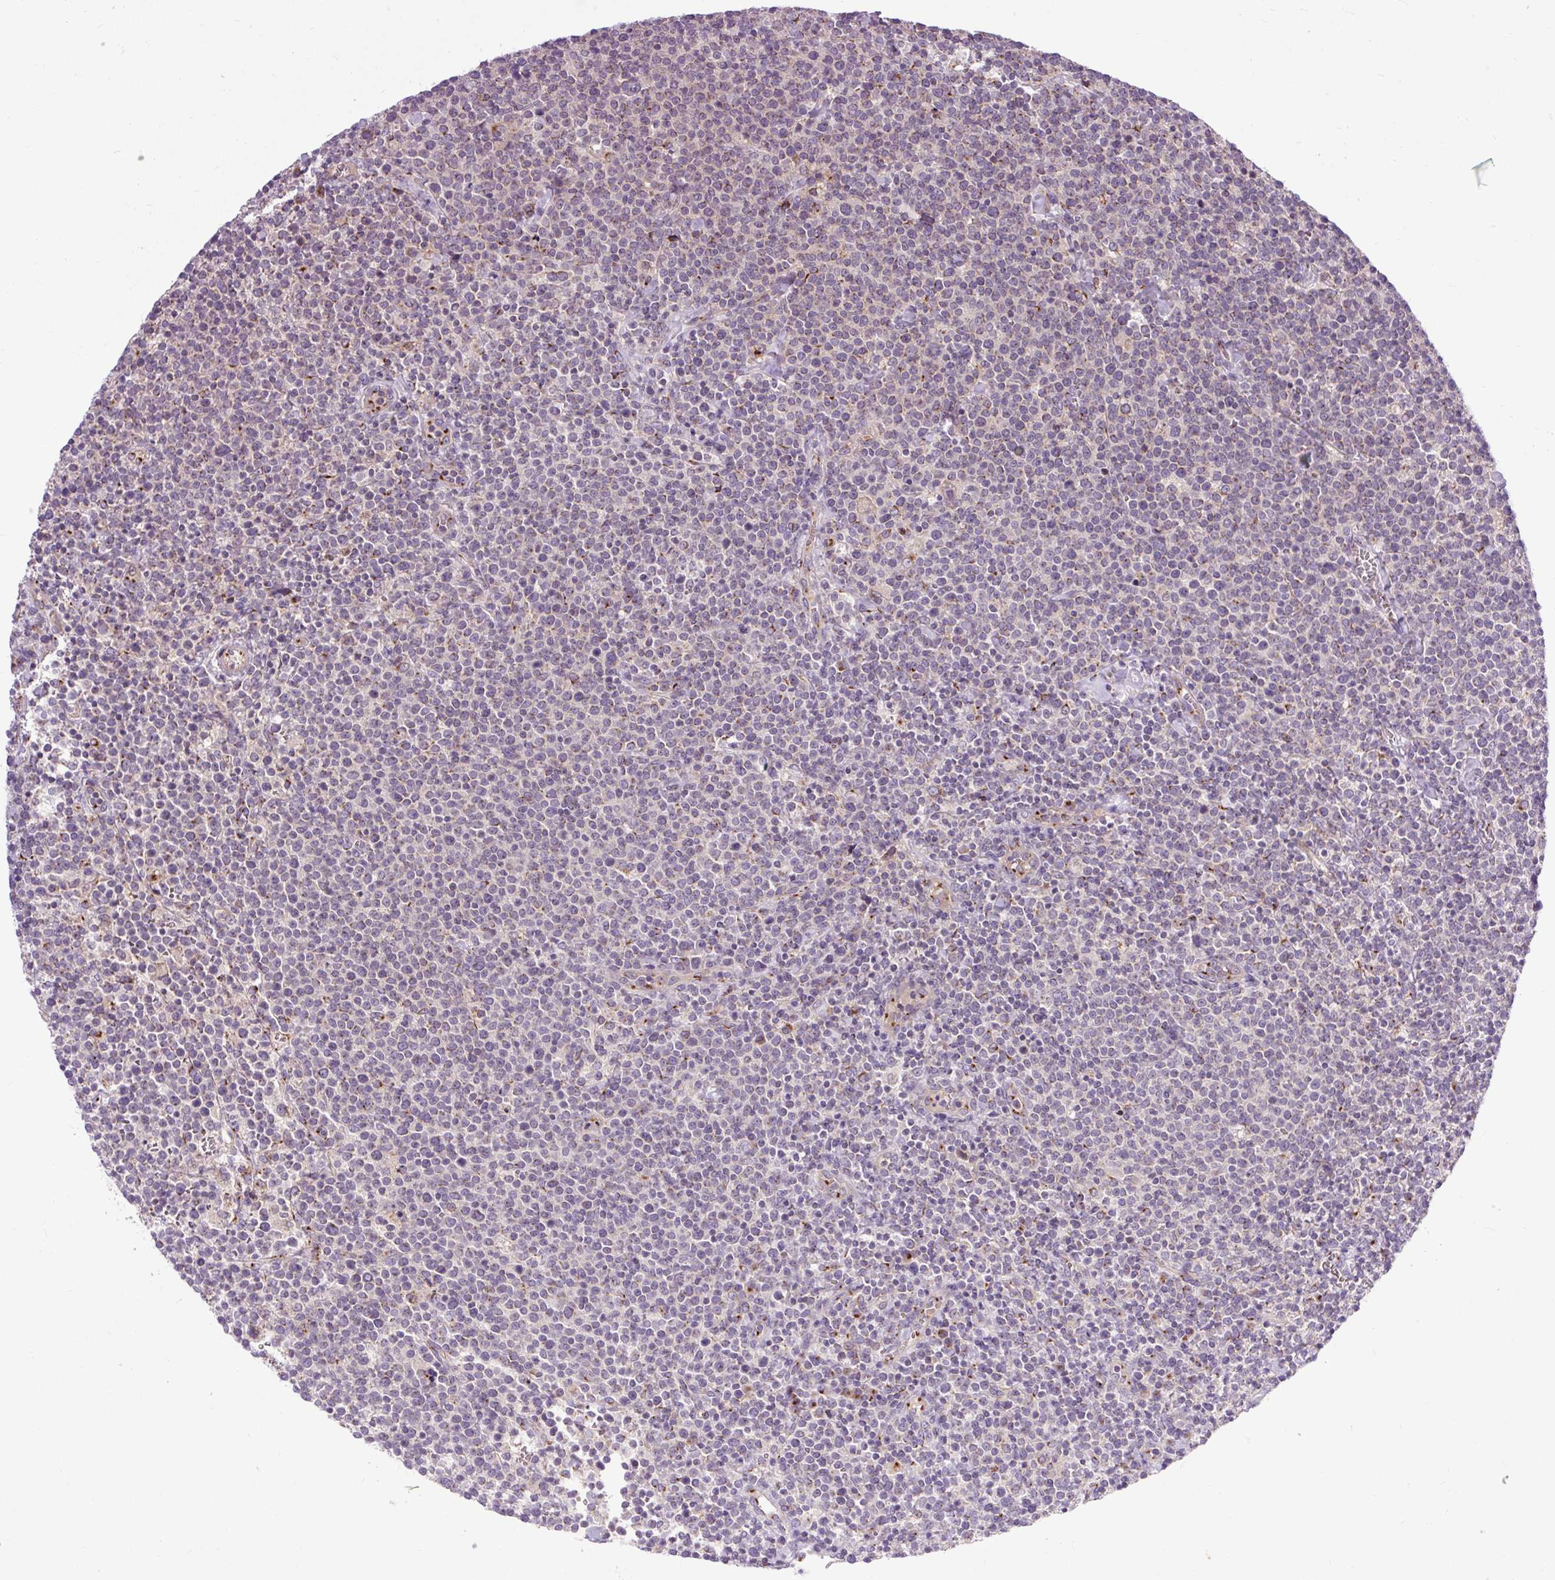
{"staining": {"intensity": "negative", "quantity": "none", "location": "none"}, "tissue": "lymphoma", "cell_type": "Tumor cells", "image_type": "cancer", "snomed": [{"axis": "morphology", "description": "Malignant lymphoma, non-Hodgkin's type, High grade"}, {"axis": "topography", "description": "Lymph node"}], "caption": "Tumor cells show no significant protein positivity in high-grade malignant lymphoma, non-Hodgkin's type.", "gene": "MSMP", "patient": {"sex": "male", "age": 61}}